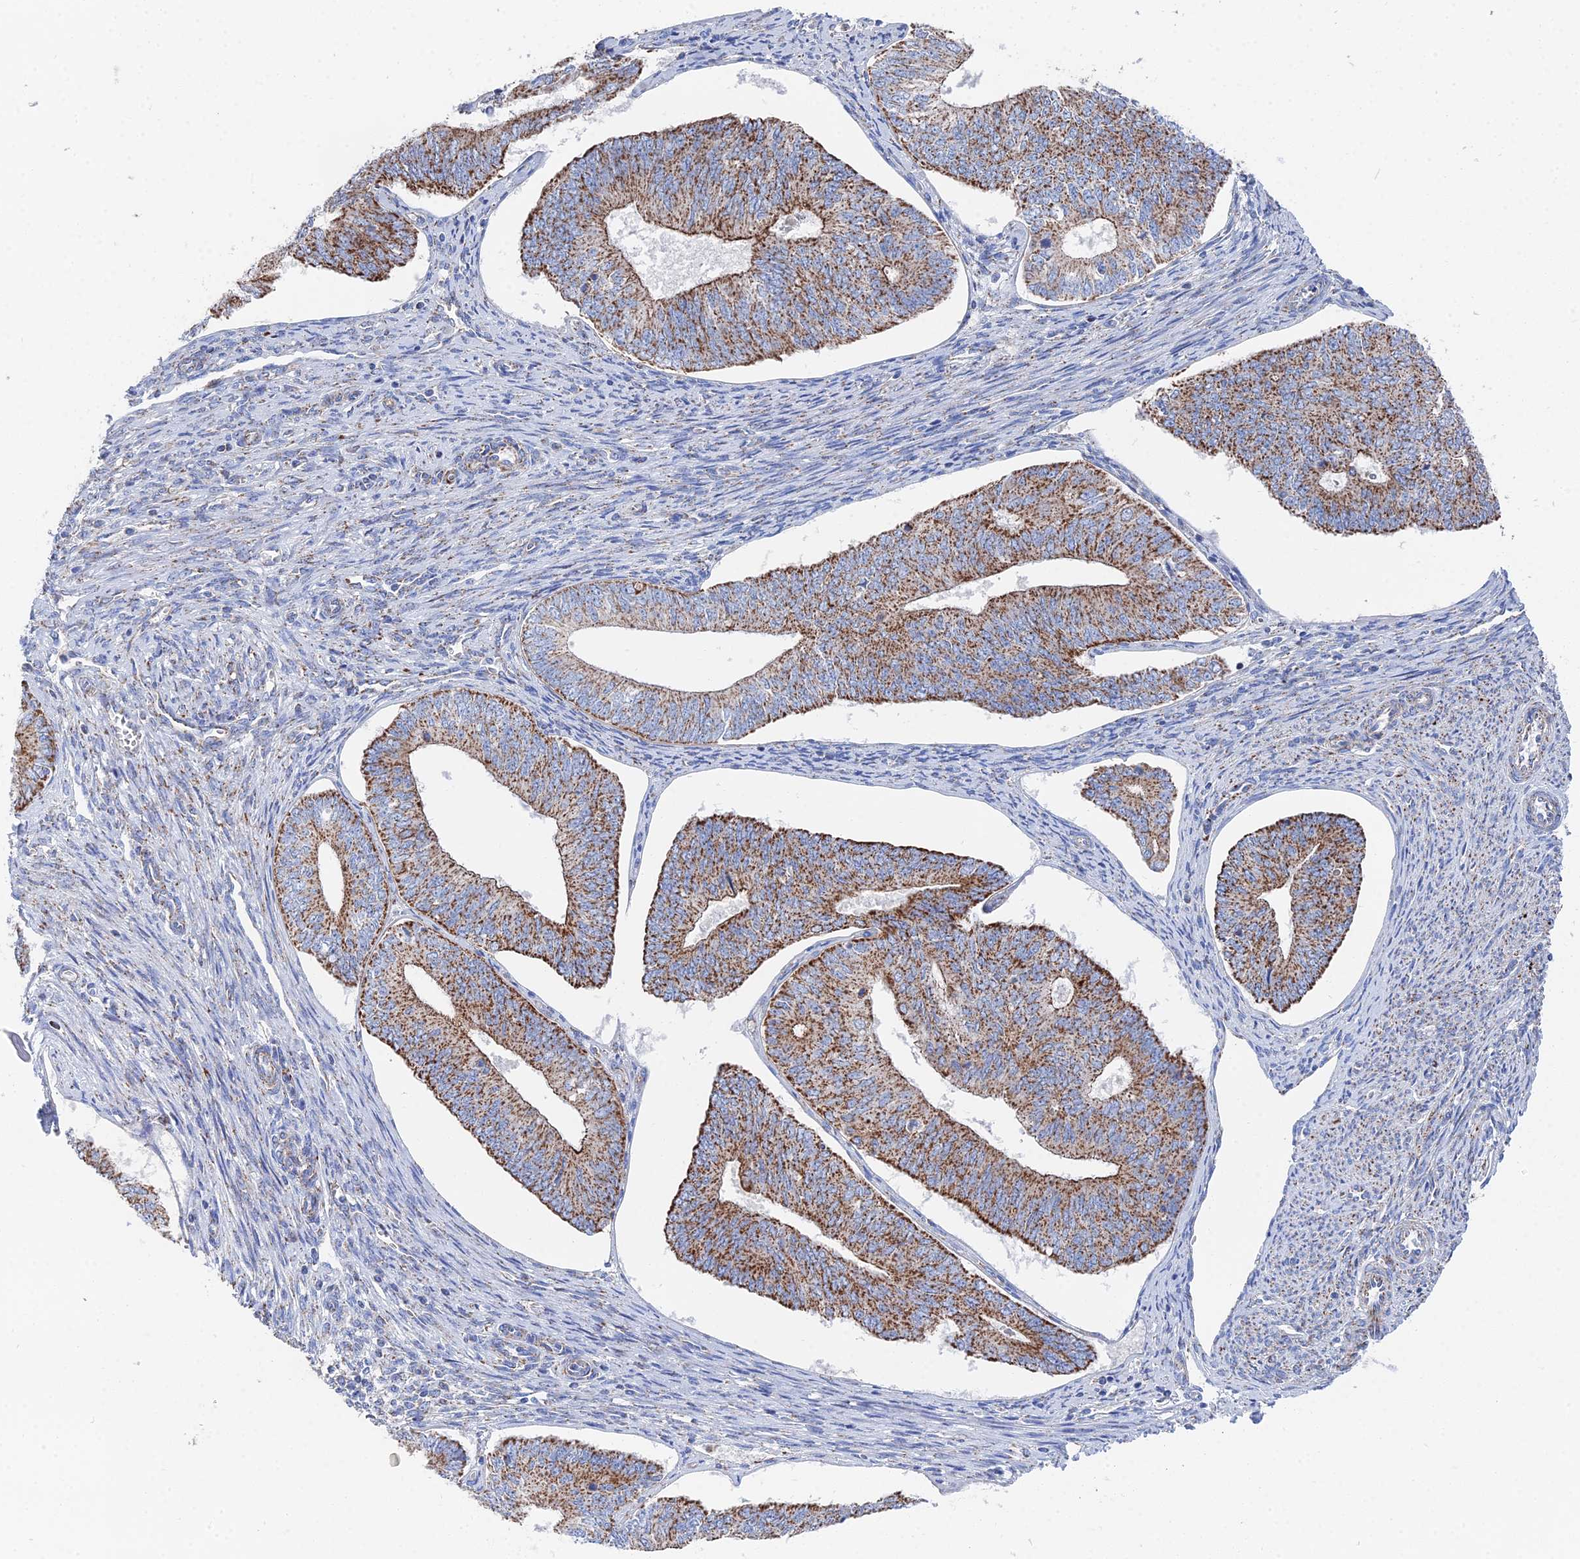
{"staining": {"intensity": "strong", "quantity": ">75%", "location": "cytoplasmic/membranous"}, "tissue": "endometrial cancer", "cell_type": "Tumor cells", "image_type": "cancer", "snomed": [{"axis": "morphology", "description": "Adenocarcinoma, NOS"}, {"axis": "topography", "description": "Endometrium"}], "caption": "Adenocarcinoma (endometrial) stained for a protein demonstrates strong cytoplasmic/membranous positivity in tumor cells. Ihc stains the protein in brown and the nuclei are stained blue.", "gene": "IFT80", "patient": {"sex": "female", "age": 68}}